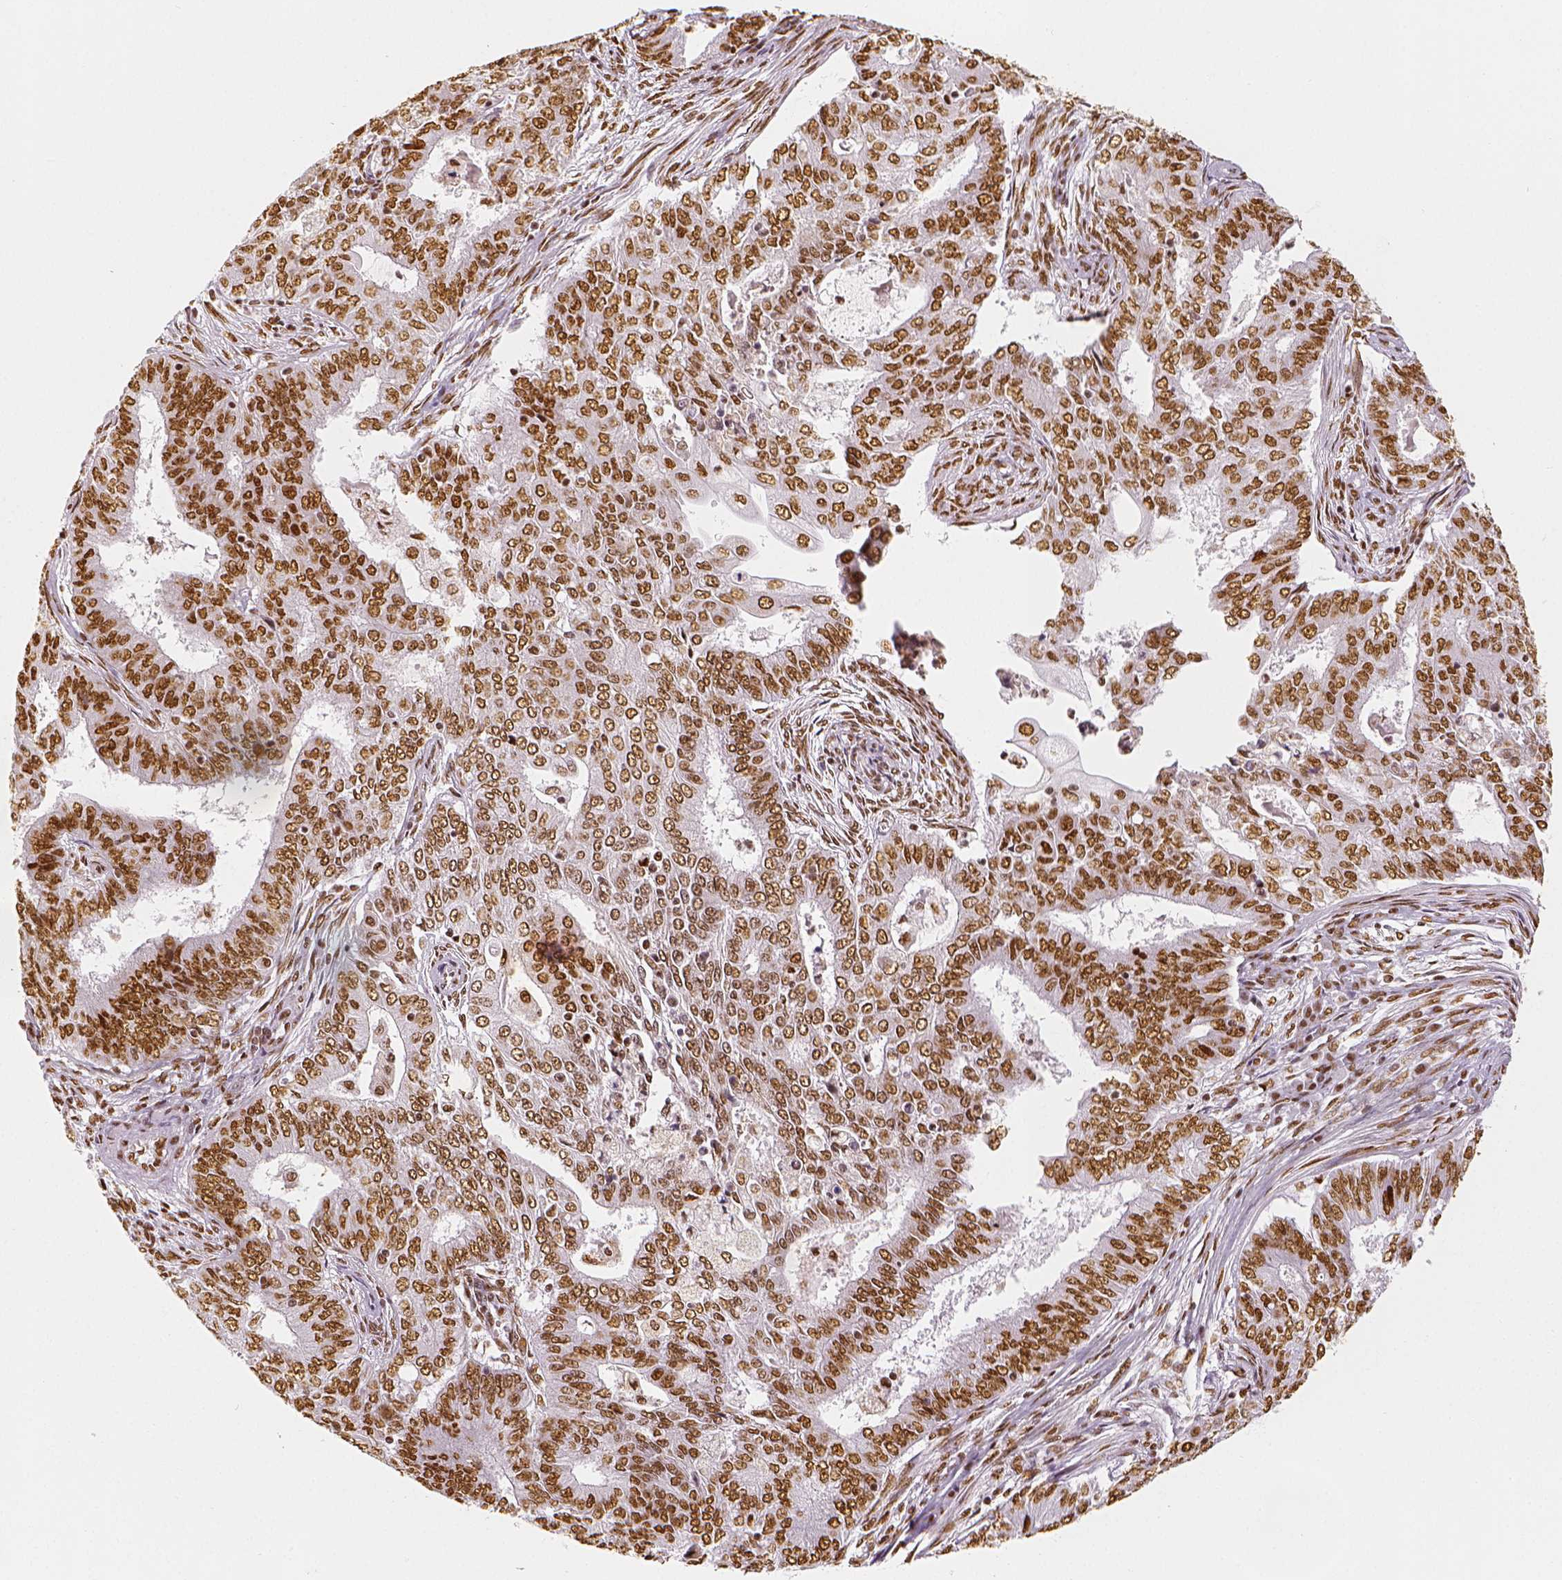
{"staining": {"intensity": "moderate", "quantity": ">75%", "location": "nuclear"}, "tissue": "endometrial cancer", "cell_type": "Tumor cells", "image_type": "cancer", "snomed": [{"axis": "morphology", "description": "Adenocarcinoma, NOS"}, {"axis": "topography", "description": "Endometrium"}], "caption": "Human endometrial cancer (adenocarcinoma) stained with a protein marker shows moderate staining in tumor cells.", "gene": "KDM5B", "patient": {"sex": "female", "age": 62}}